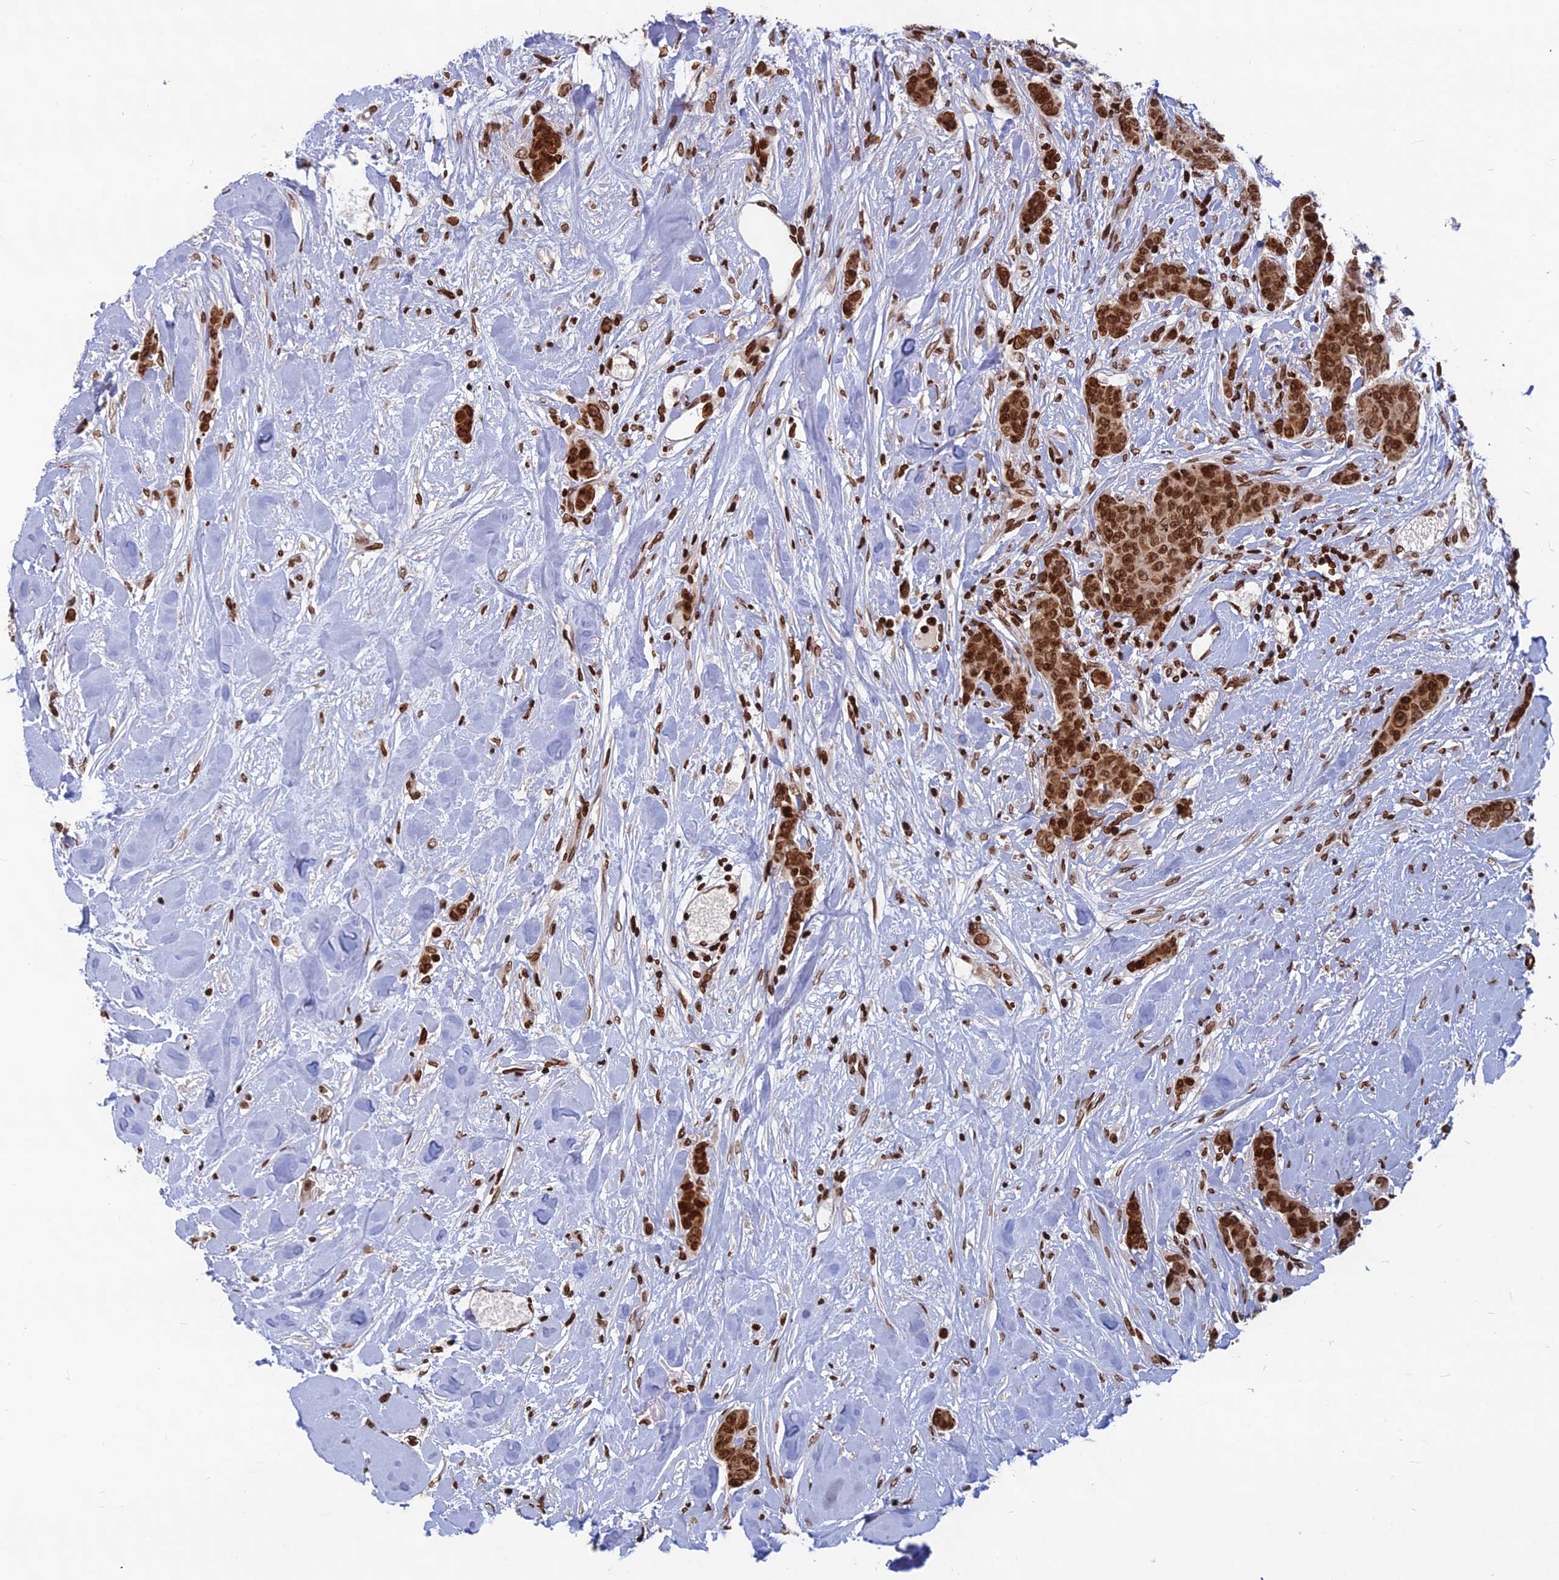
{"staining": {"intensity": "strong", "quantity": ">75%", "location": "nuclear"}, "tissue": "breast cancer", "cell_type": "Tumor cells", "image_type": "cancer", "snomed": [{"axis": "morphology", "description": "Duct carcinoma"}, {"axis": "topography", "description": "Breast"}], "caption": "High-magnification brightfield microscopy of breast cancer stained with DAB (brown) and counterstained with hematoxylin (blue). tumor cells exhibit strong nuclear expression is present in about>75% of cells.", "gene": "TET2", "patient": {"sex": "female", "age": 40}}